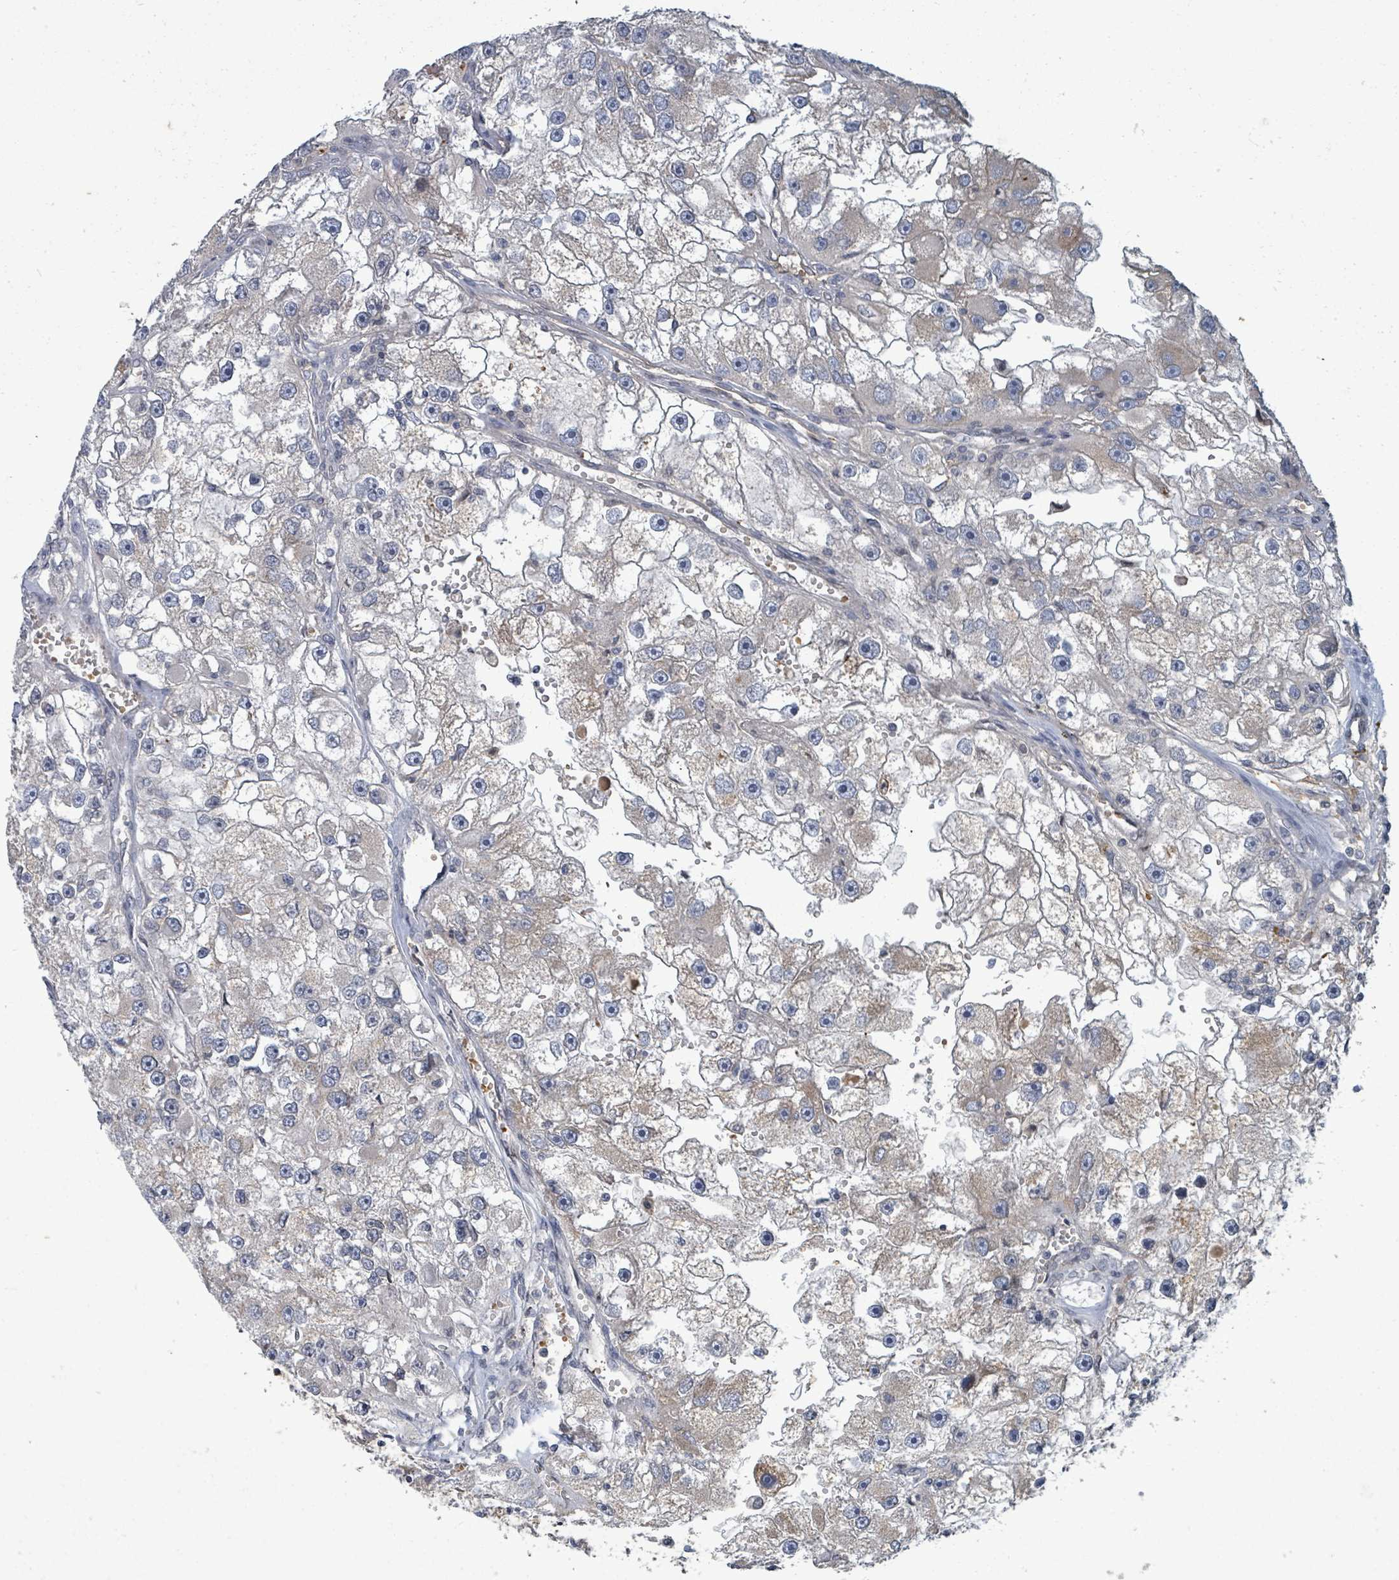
{"staining": {"intensity": "negative", "quantity": "none", "location": "none"}, "tissue": "renal cancer", "cell_type": "Tumor cells", "image_type": "cancer", "snomed": [{"axis": "morphology", "description": "Adenocarcinoma, NOS"}, {"axis": "topography", "description": "Kidney"}], "caption": "Immunohistochemistry (IHC) photomicrograph of neoplastic tissue: human adenocarcinoma (renal) stained with DAB (3,3'-diaminobenzidine) reveals no significant protein expression in tumor cells.", "gene": "GRM8", "patient": {"sex": "male", "age": 63}}